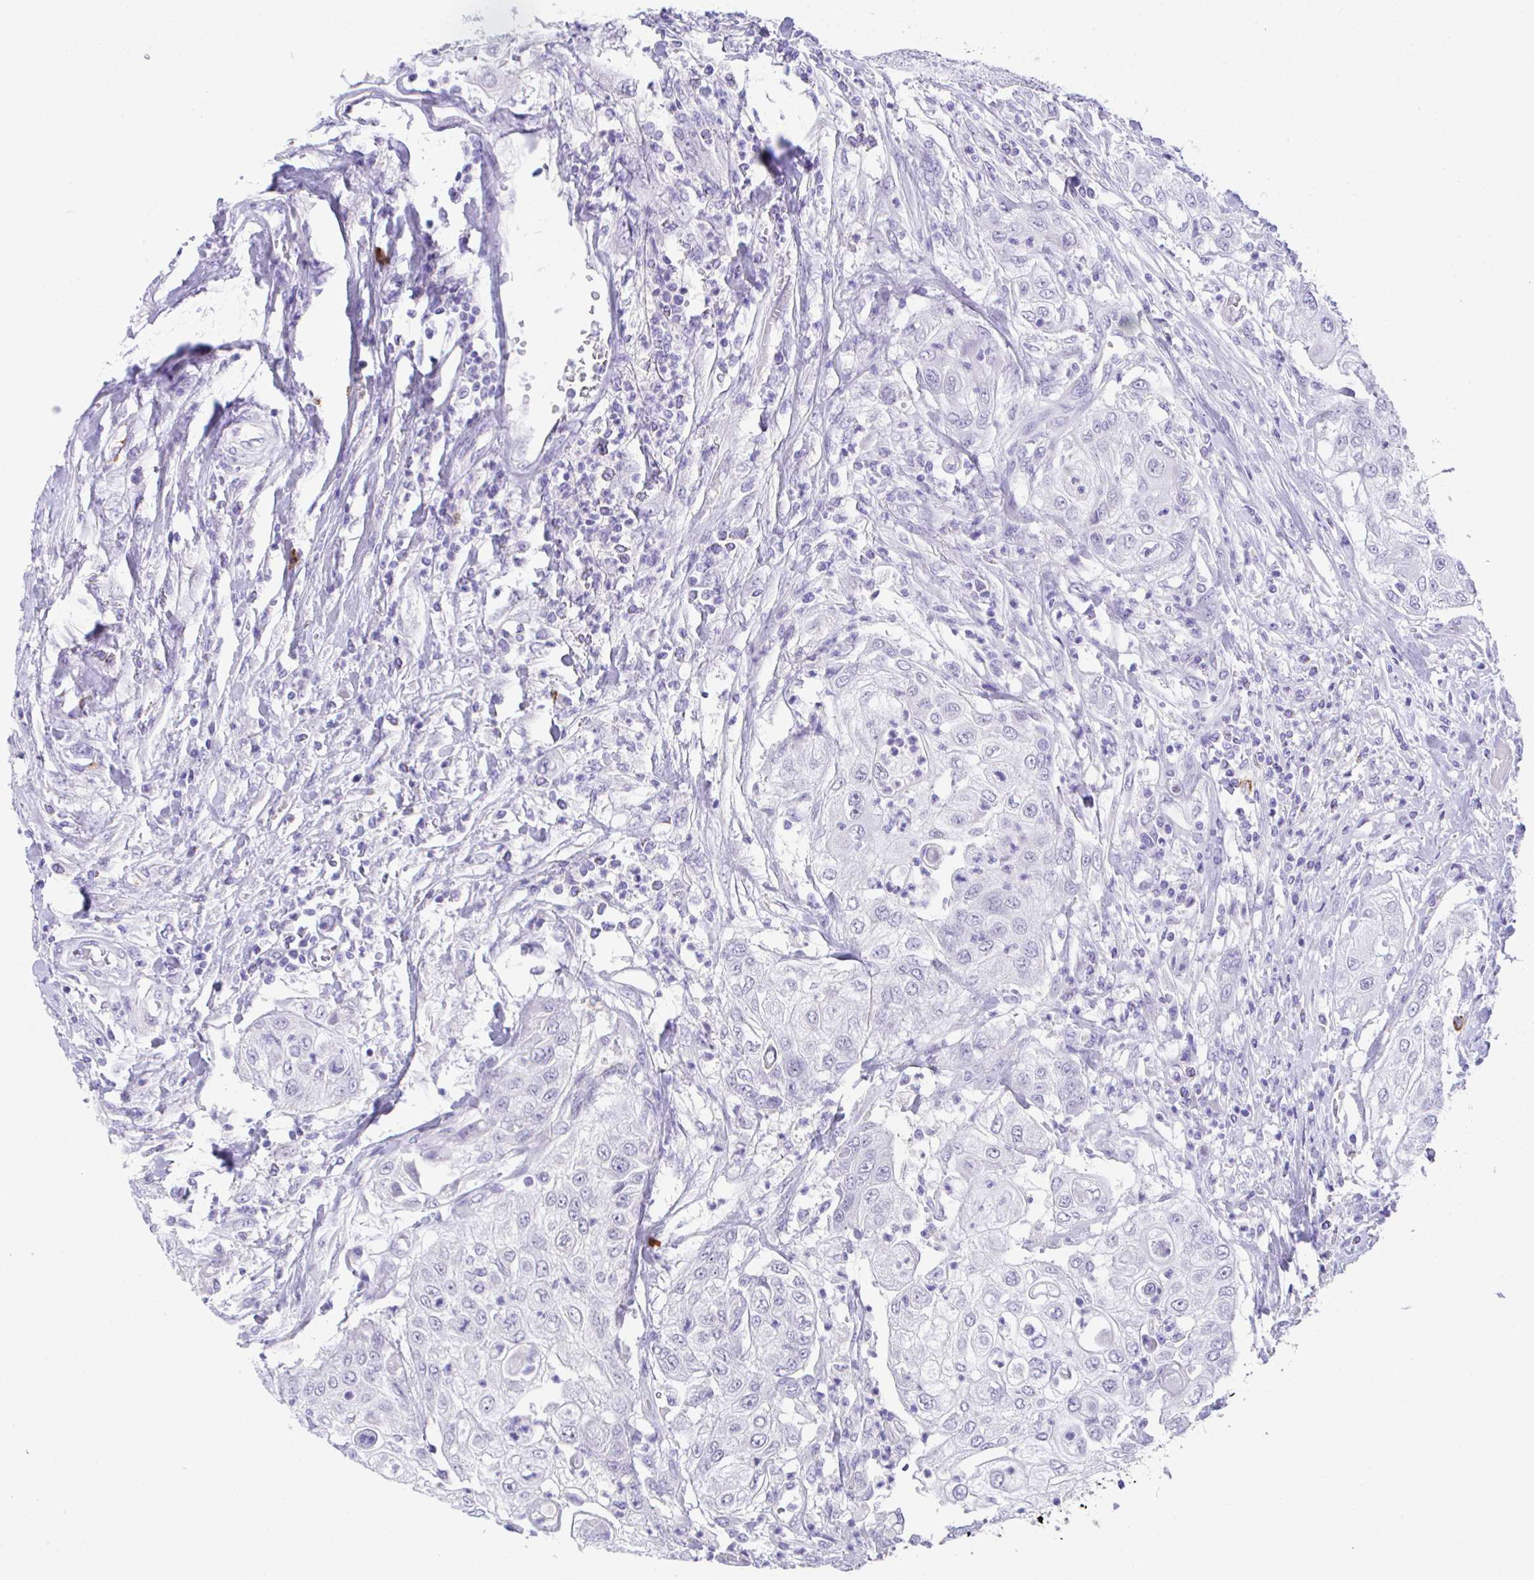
{"staining": {"intensity": "negative", "quantity": "none", "location": "none"}, "tissue": "urothelial cancer", "cell_type": "Tumor cells", "image_type": "cancer", "snomed": [{"axis": "morphology", "description": "Urothelial carcinoma, High grade"}, {"axis": "topography", "description": "Urinary bladder"}], "caption": "DAB immunohistochemical staining of urothelial carcinoma (high-grade) reveals no significant staining in tumor cells.", "gene": "HACD4", "patient": {"sex": "female", "age": 79}}